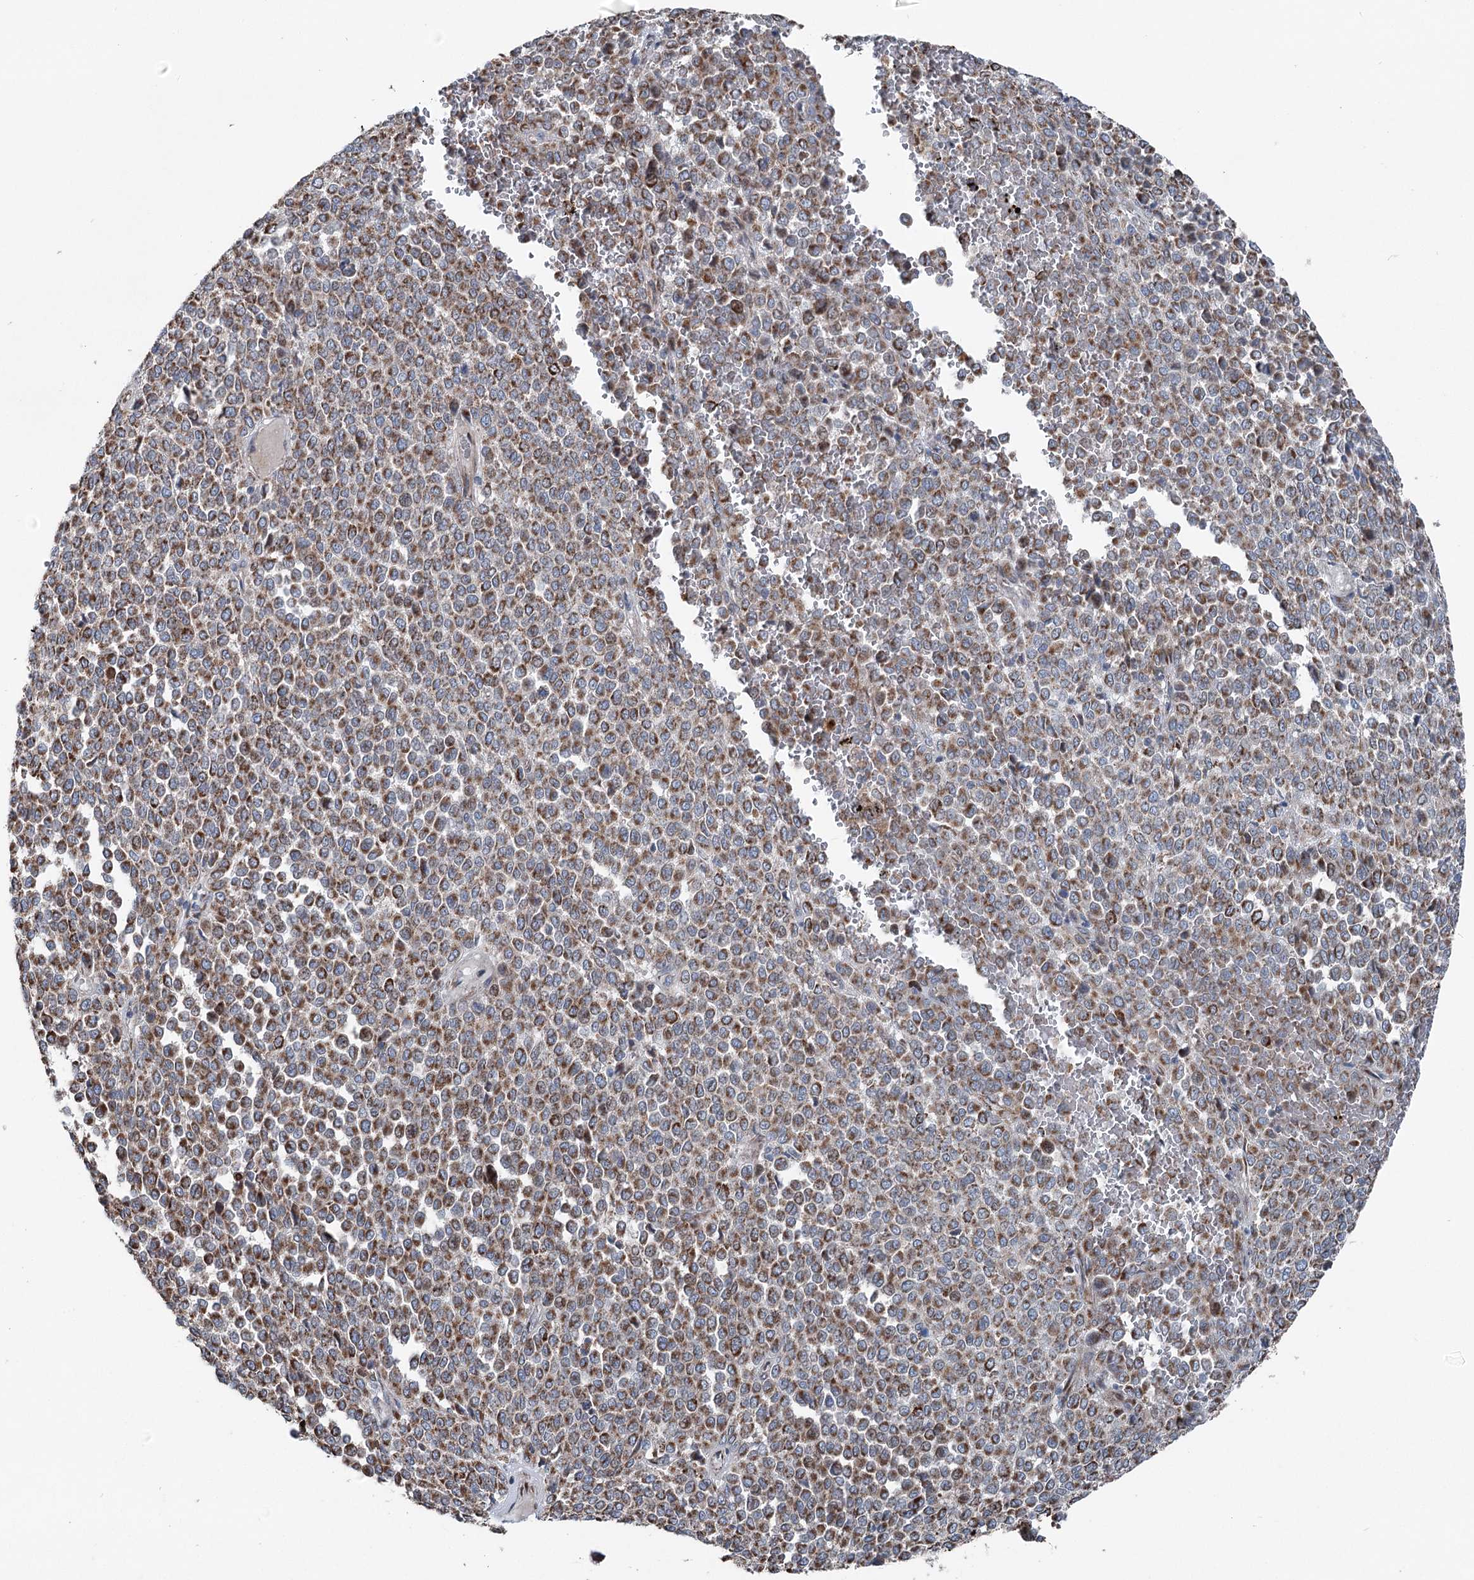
{"staining": {"intensity": "moderate", "quantity": ">75%", "location": "cytoplasmic/membranous"}, "tissue": "melanoma", "cell_type": "Tumor cells", "image_type": "cancer", "snomed": [{"axis": "morphology", "description": "Malignant melanoma, Metastatic site"}, {"axis": "topography", "description": "Pancreas"}], "caption": "This histopathology image demonstrates immunohistochemistry staining of human melanoma, with medium moderate cytoplasmic/membranous positivity in about >75% of tumor cells.", "gene": "UCN3", "patient": {"sex": "female", "age": 30}}